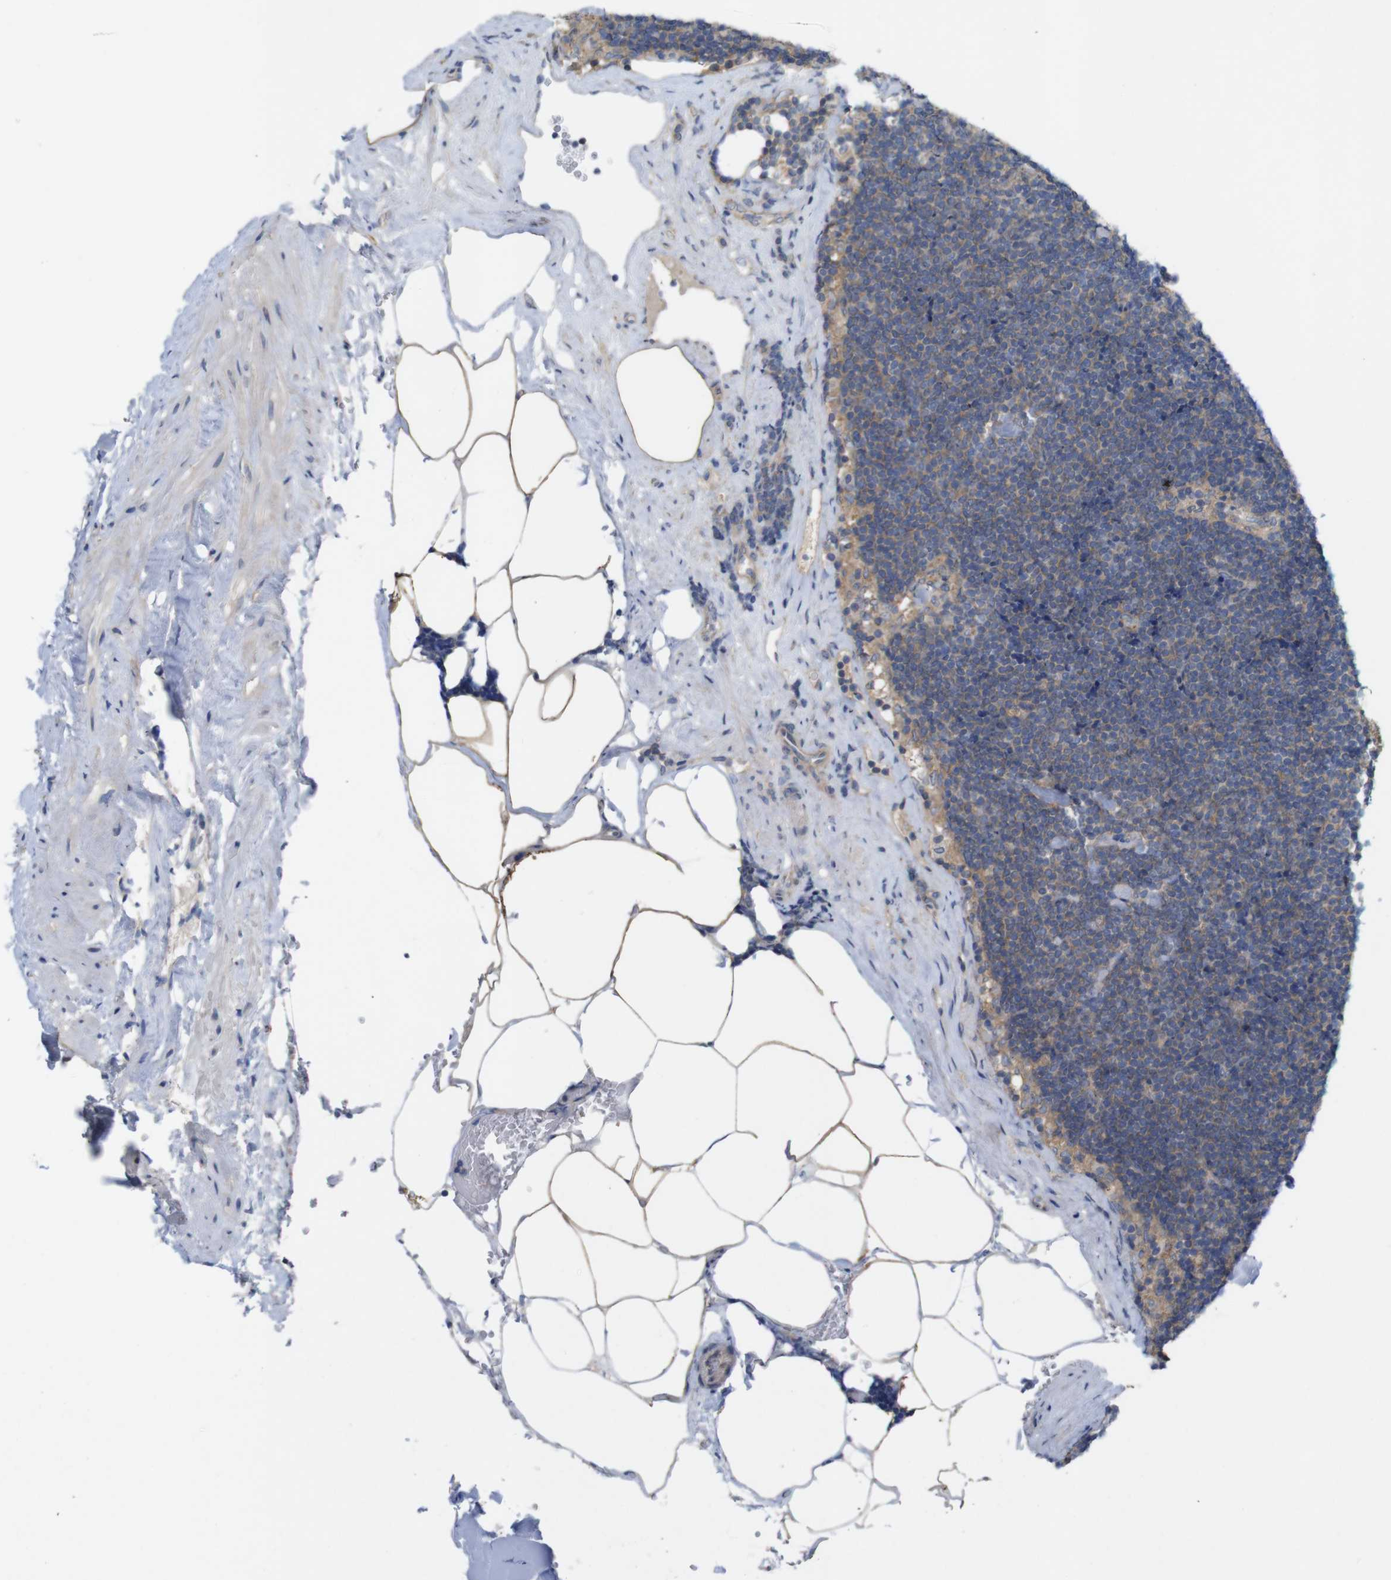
{"staining": {"intensity": "weak", "quantity": "25%-75%", "location": "cytoplasmic/membranous"}, "tissue": "lymph node", "cell_type": "Germinal center cells", "image_type": "normal", "snomed": [{"axis": "morphology", "description": "Normal tissue, NOS"}, {"axis": "topography", "description": "Lymph node"}], "caption": "Immunohistochemistry histopathology image of benign lymph node: lymph node stained using immunohistochemistry exhibits low levels of weak protein expression localized specifically in the cytoplasmic/membranous of germinal center cells, appearing as a cytoplasmic/membranous brown color.", "gene": "KIDINS220", "patient": {"sex": "male", "age": 63}}